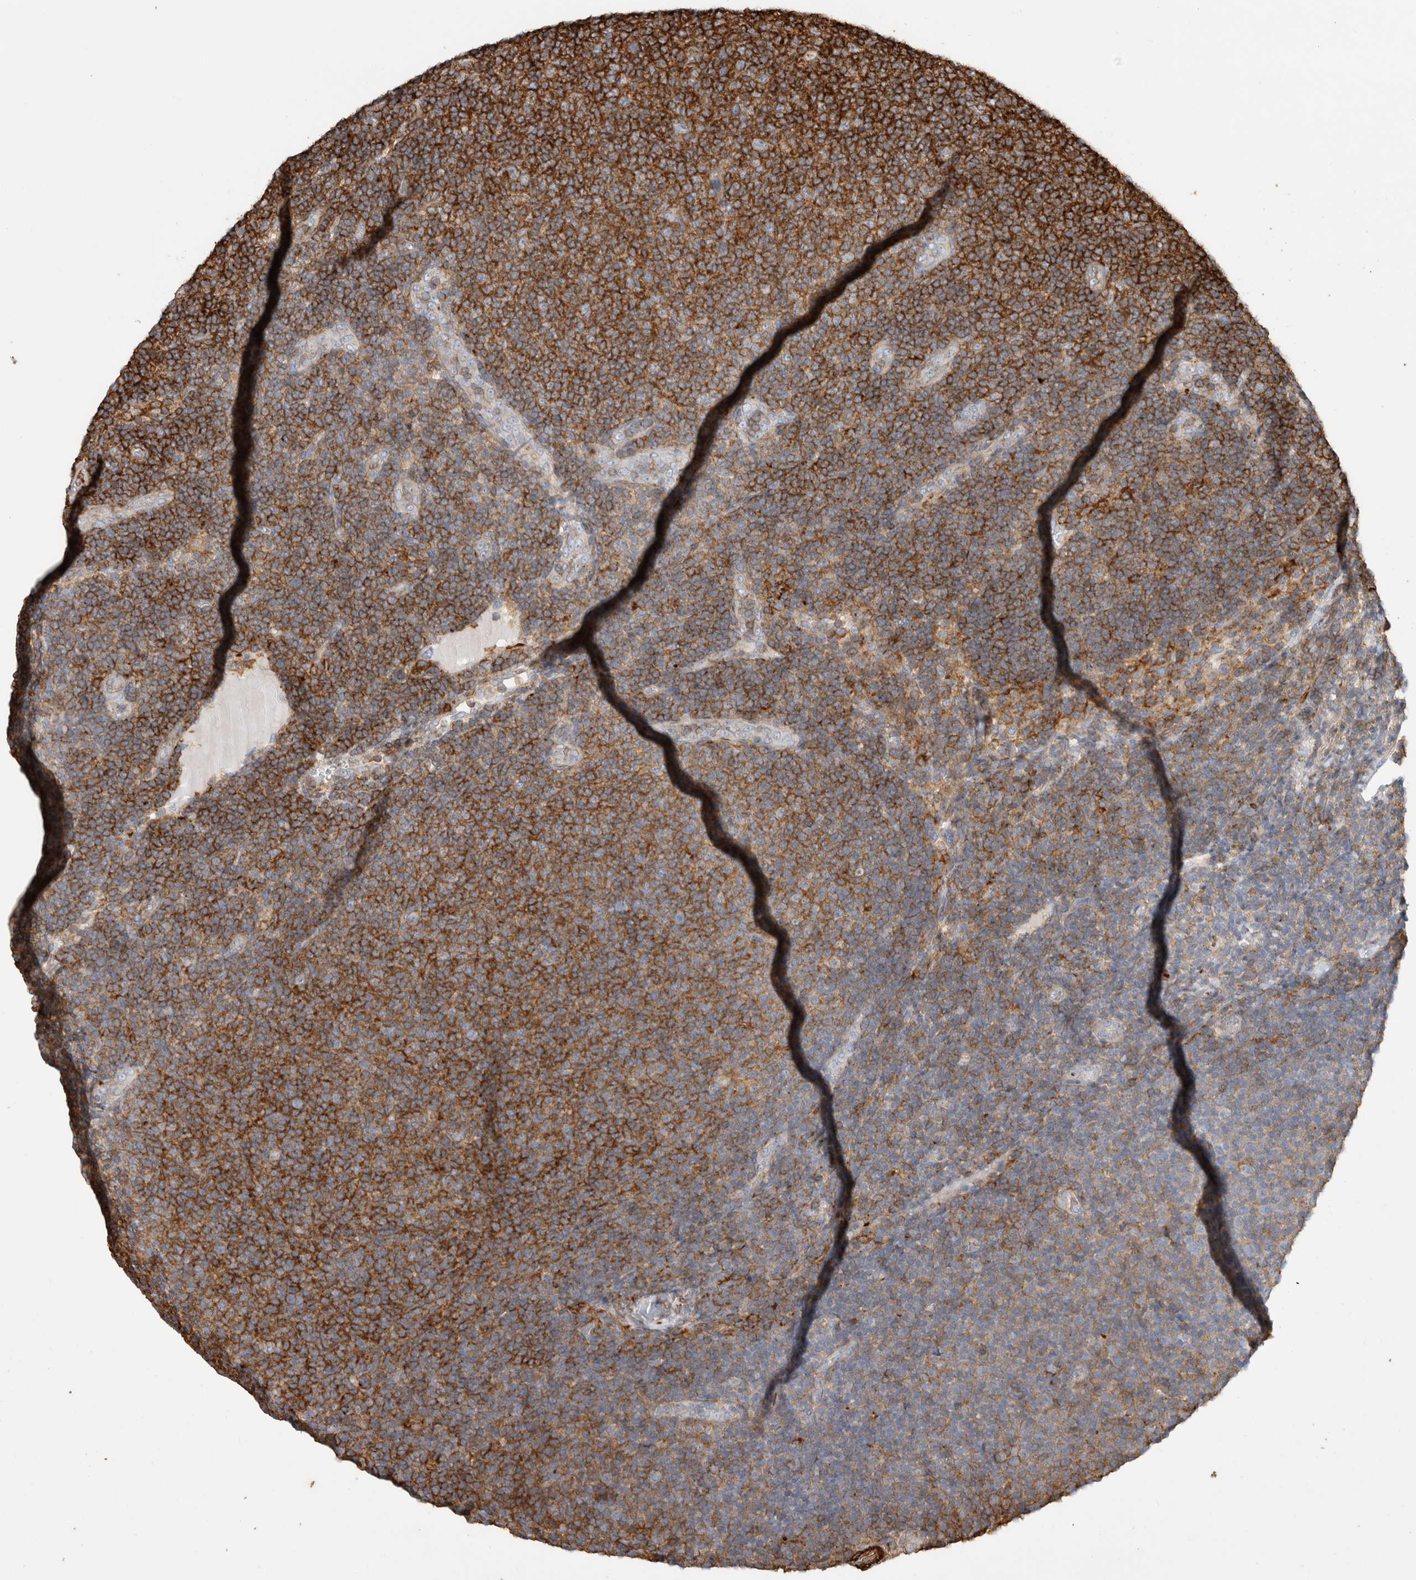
{"staining": {"intensity": "strong", "quantity": ">75%", "location": "cytoplasmic/membranous"}, "tissue": "lymphoma", "cell_type": "Tumor cells", "image_type": "cancer", "snomed": [{"axis": "morphology", "description": "Malignant lymphoma, non-Hodgkin's type, Low grade"}, {"axis": "topography", "description": "Lymph node"}], "caption": "Tumor cells exhibit strong cytoplasmic/membranous positivity in about >75% of cells in lymphoma.", "gene": "GPER1", "patient": {"sex": "male", "age": 66}}